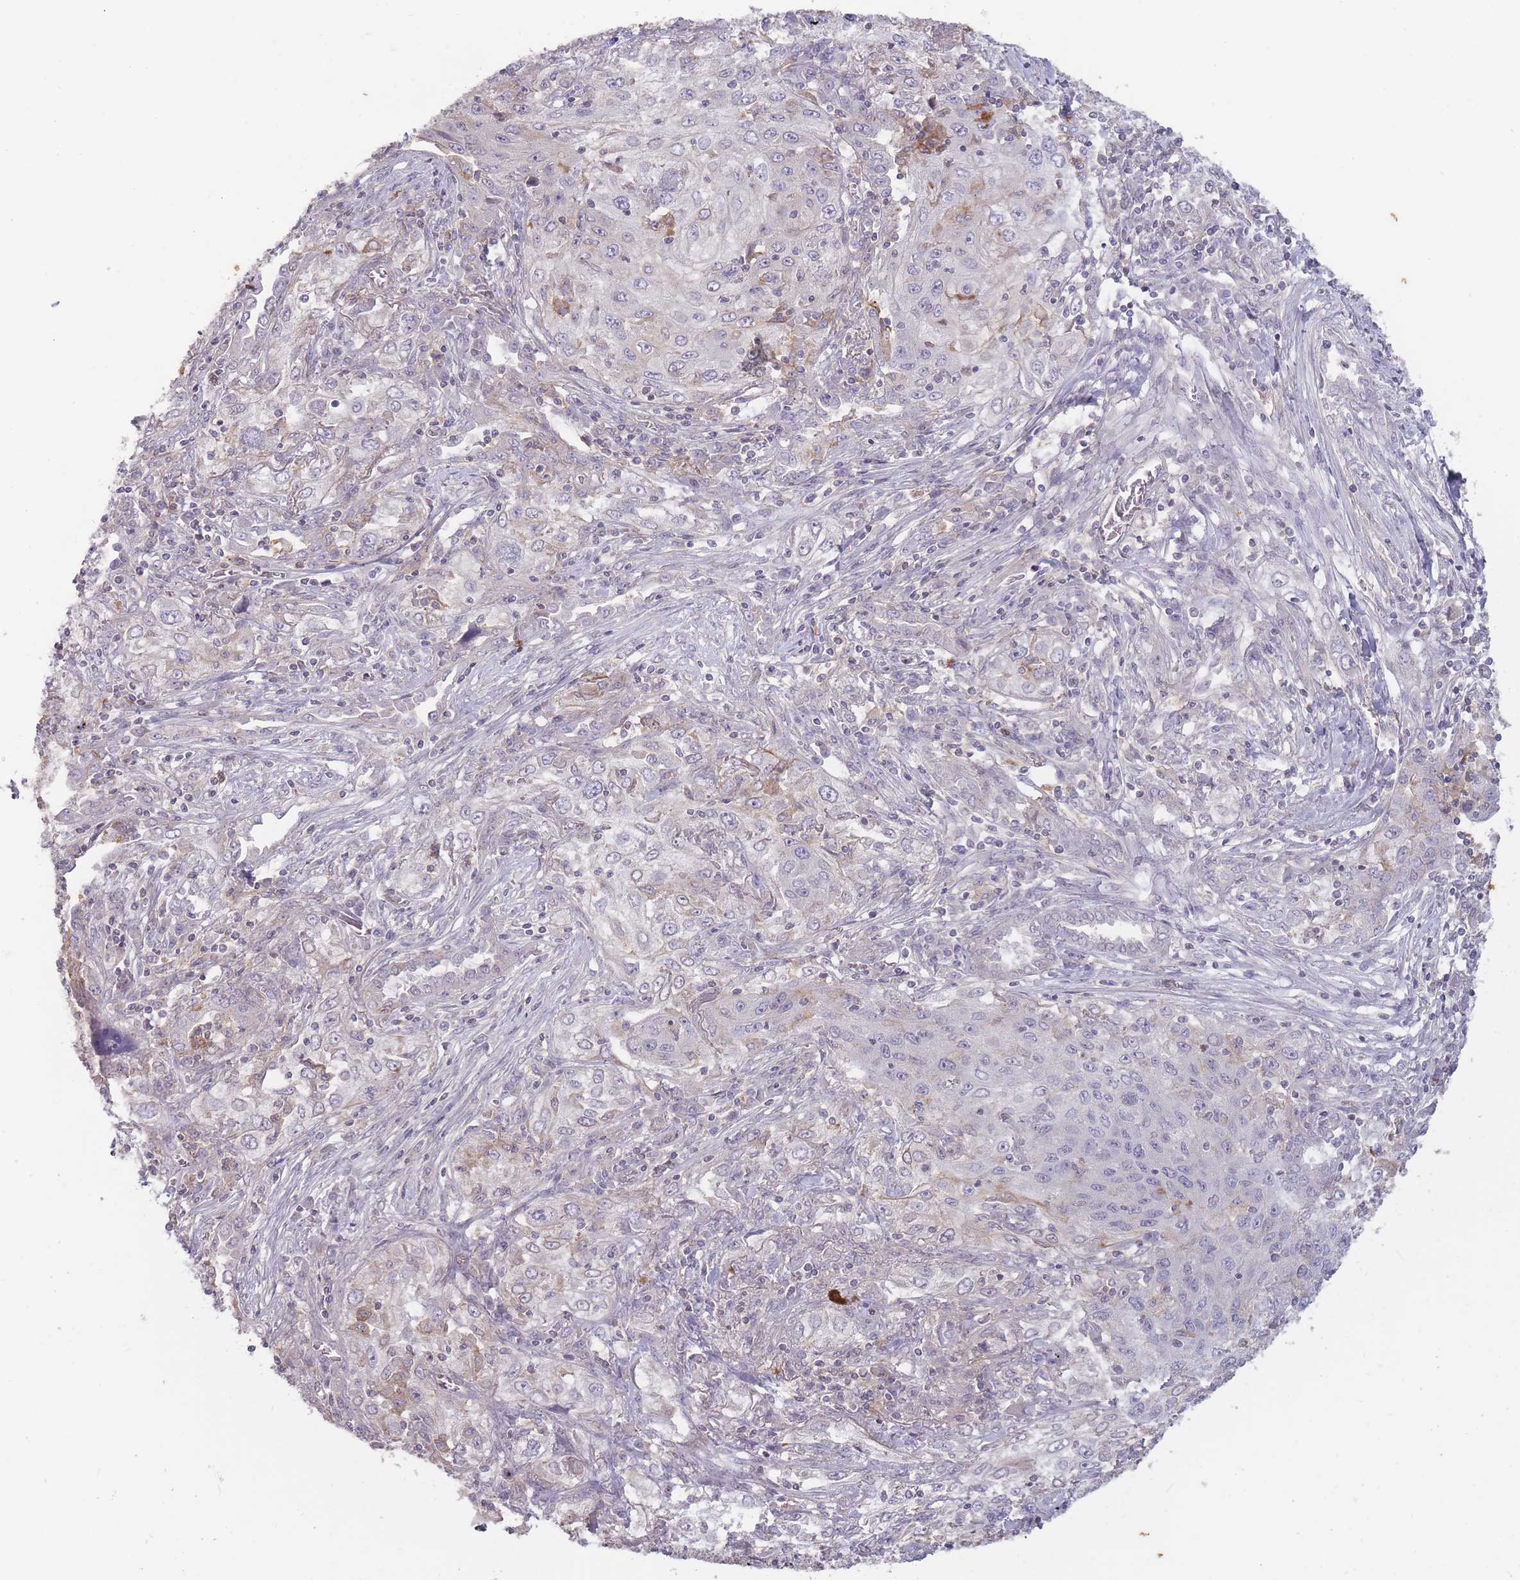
{"staining": {"intensity": "negative", "quantity": "none", "location": "none"}, "tissue": "lung cancer", "cell_type": "Tumor cells", "image_type": "cancer", "snomed": [{"axis": "morphology", "description": "Squamous cell carcinoma, NOS"}, {"axis": "topography", "description": "Lung"}], "caption": "Tumor cells show no significant protein staining in lung cancer (squamous cell carcinoma).", "gene": "TET3", "patient": {"sex": "female", "age": 69}}